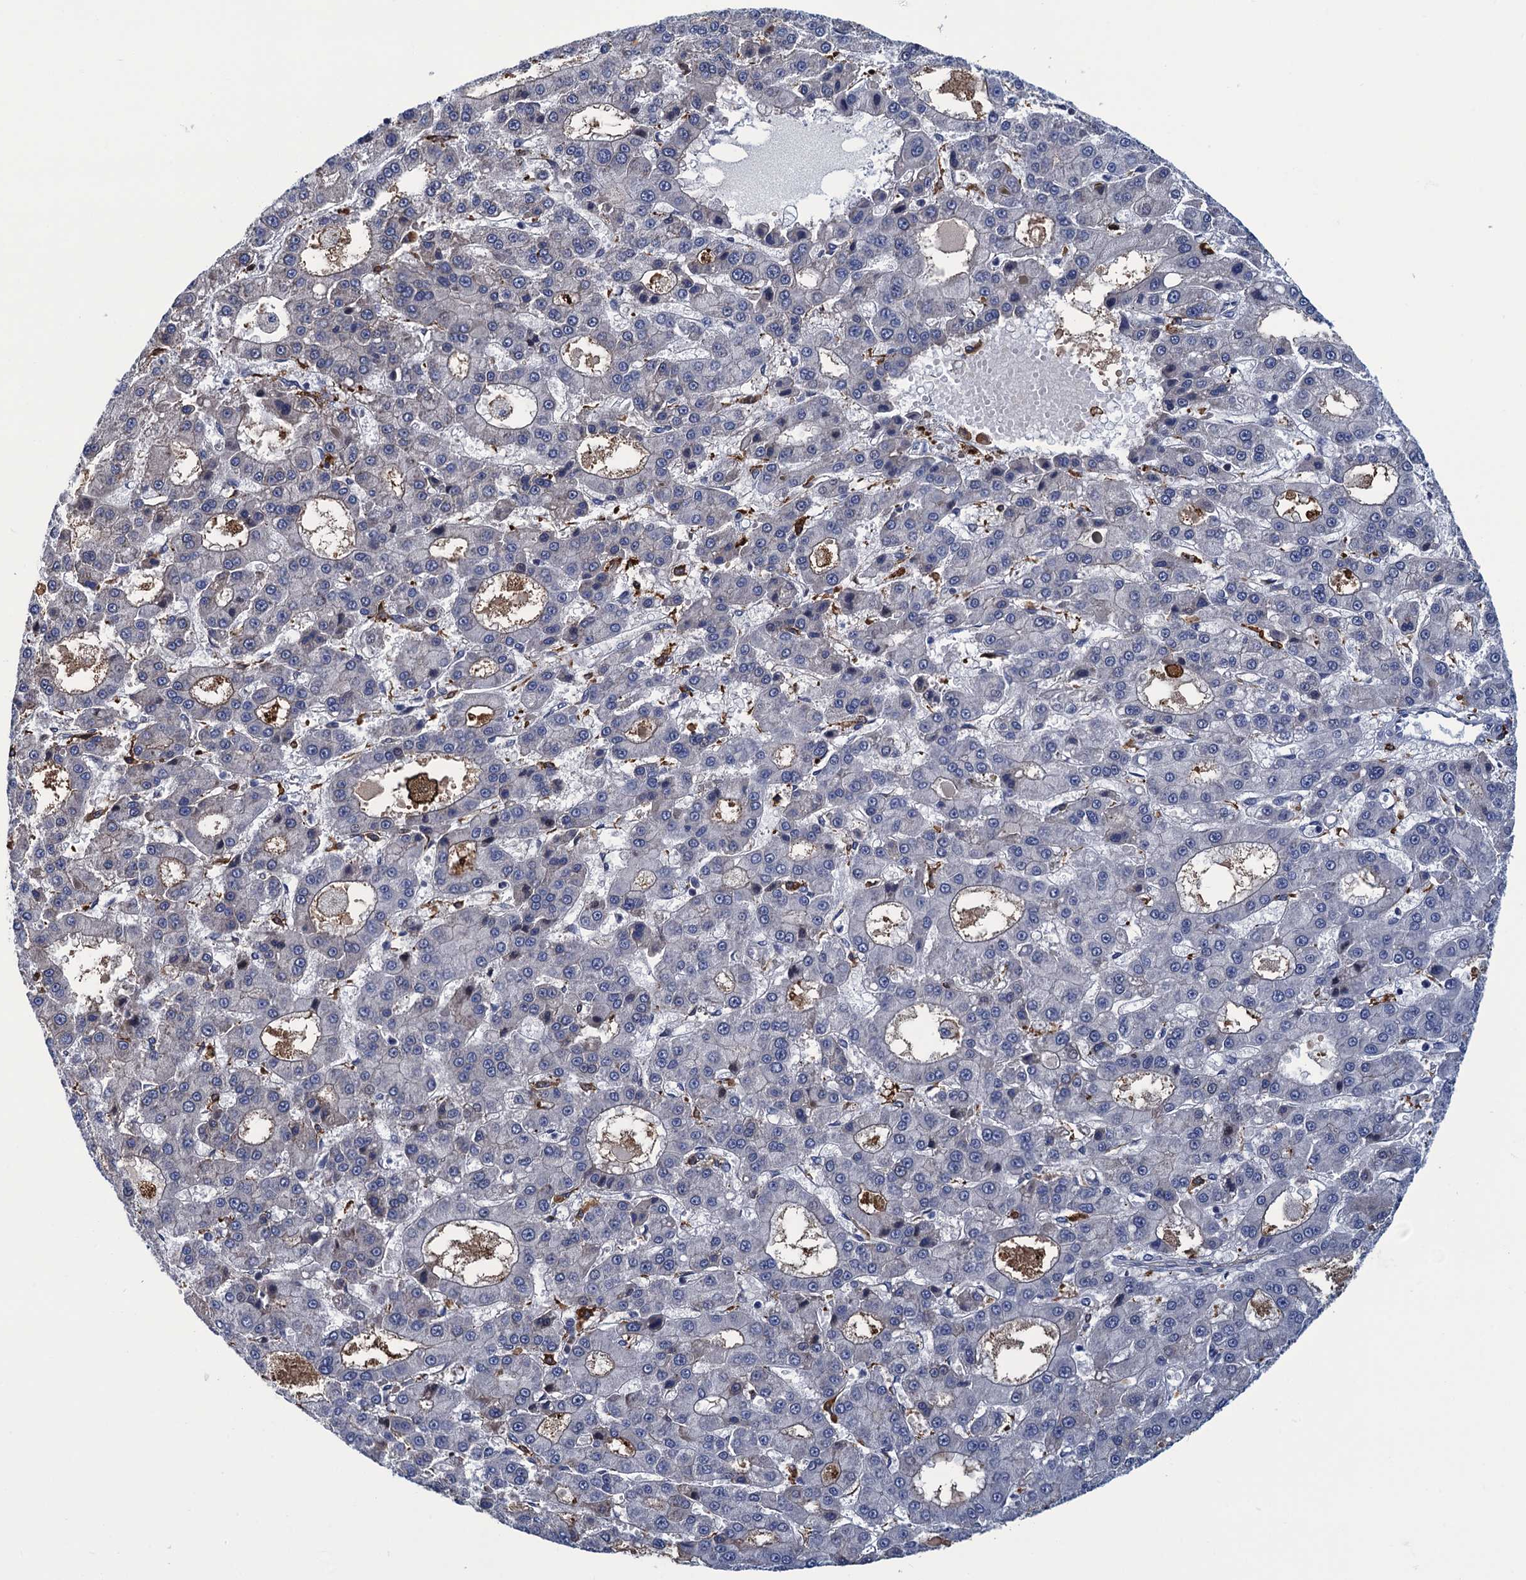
{"staining": {"intensity": "negative", "quantity": "none", "location": "none"}, "tissue": "liver cancer", "cell_type": "Tumor cells", "image_type": "cancer", "snomed": [{"axis": "morphology", "description": "Carcinoma, Hepatocellular, NOS"}, {"axis": "topography", "description": "Liver"}], "caption": "Immunohistochemistry photomicrograph of human hepatocellular carcinoma (liver) stained for a protein (brown), which demonstrates no positivity in tumor cells. (DAB IHC visualized using brightfield microscopy, high magnification).", "gene": "DNHD1", "patient": {"sex": "male", "age": 70}}